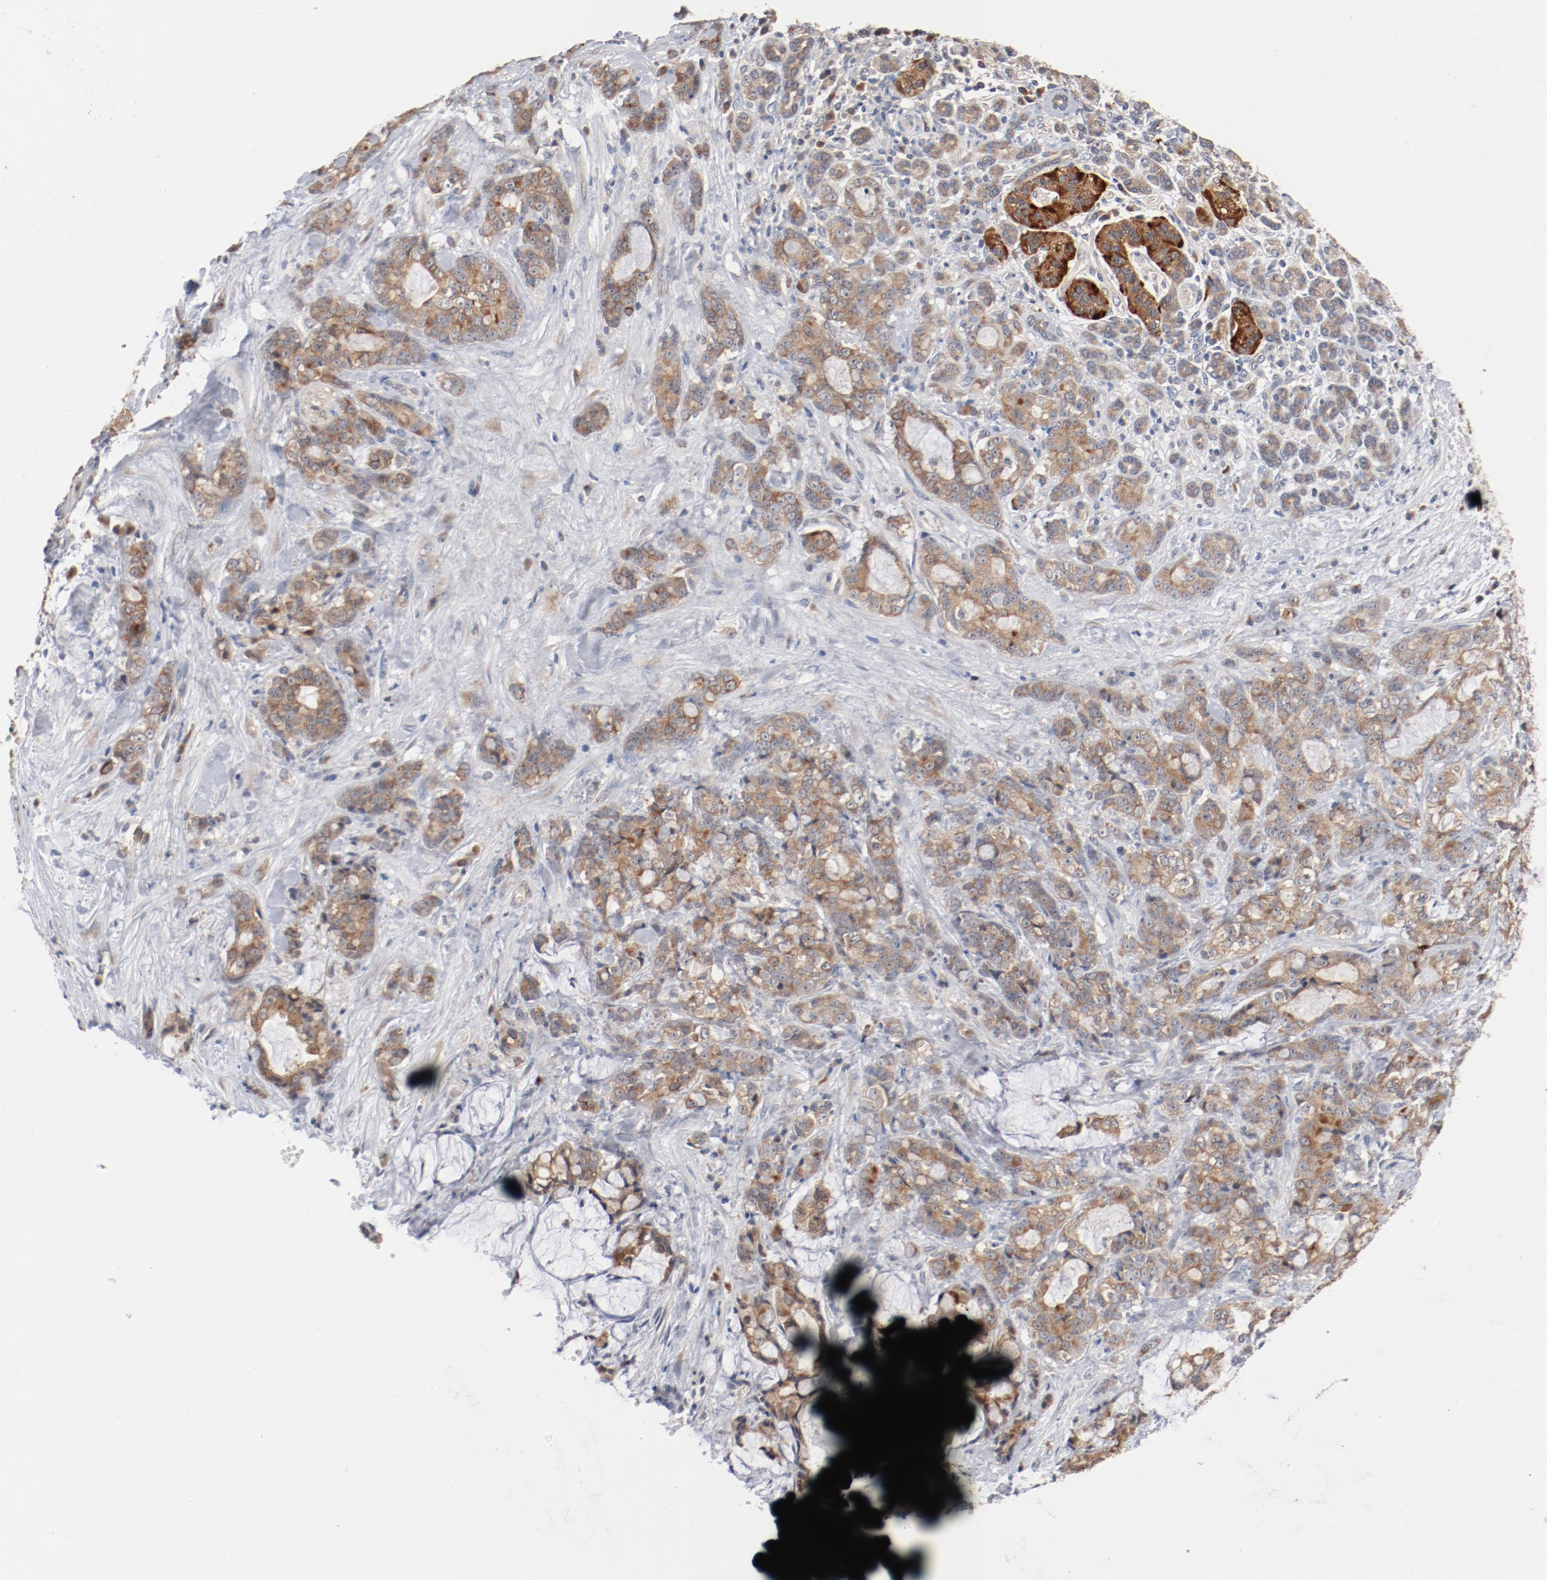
{"staining": {"intensity": "moderate", "quantity": ">75%", "location": "cytoplasmic/membranous"}, "tissue": "pancreatic cancer", "cell_type": "Tumor cells", "image_type": "cancer", "snomed": [{"axis": "morphology", "description": "Adenocarcinoma, NOS"}, {"axis": "topography", "description": "Pancreas"}], "caption": "IHC of human adenocarcinoma (pancreatic) reveals medium levels of moderate cytoplasmic/membranous expression in approximately >75% of tumor cells. The staining was performed using DAB to visualize the protein expression in brown, while the nuclei were stained in blue with hematoxylin (Magnification: 20x).", "gene": "RNASE11", "patient": {"sex": "female", "age": 73}}